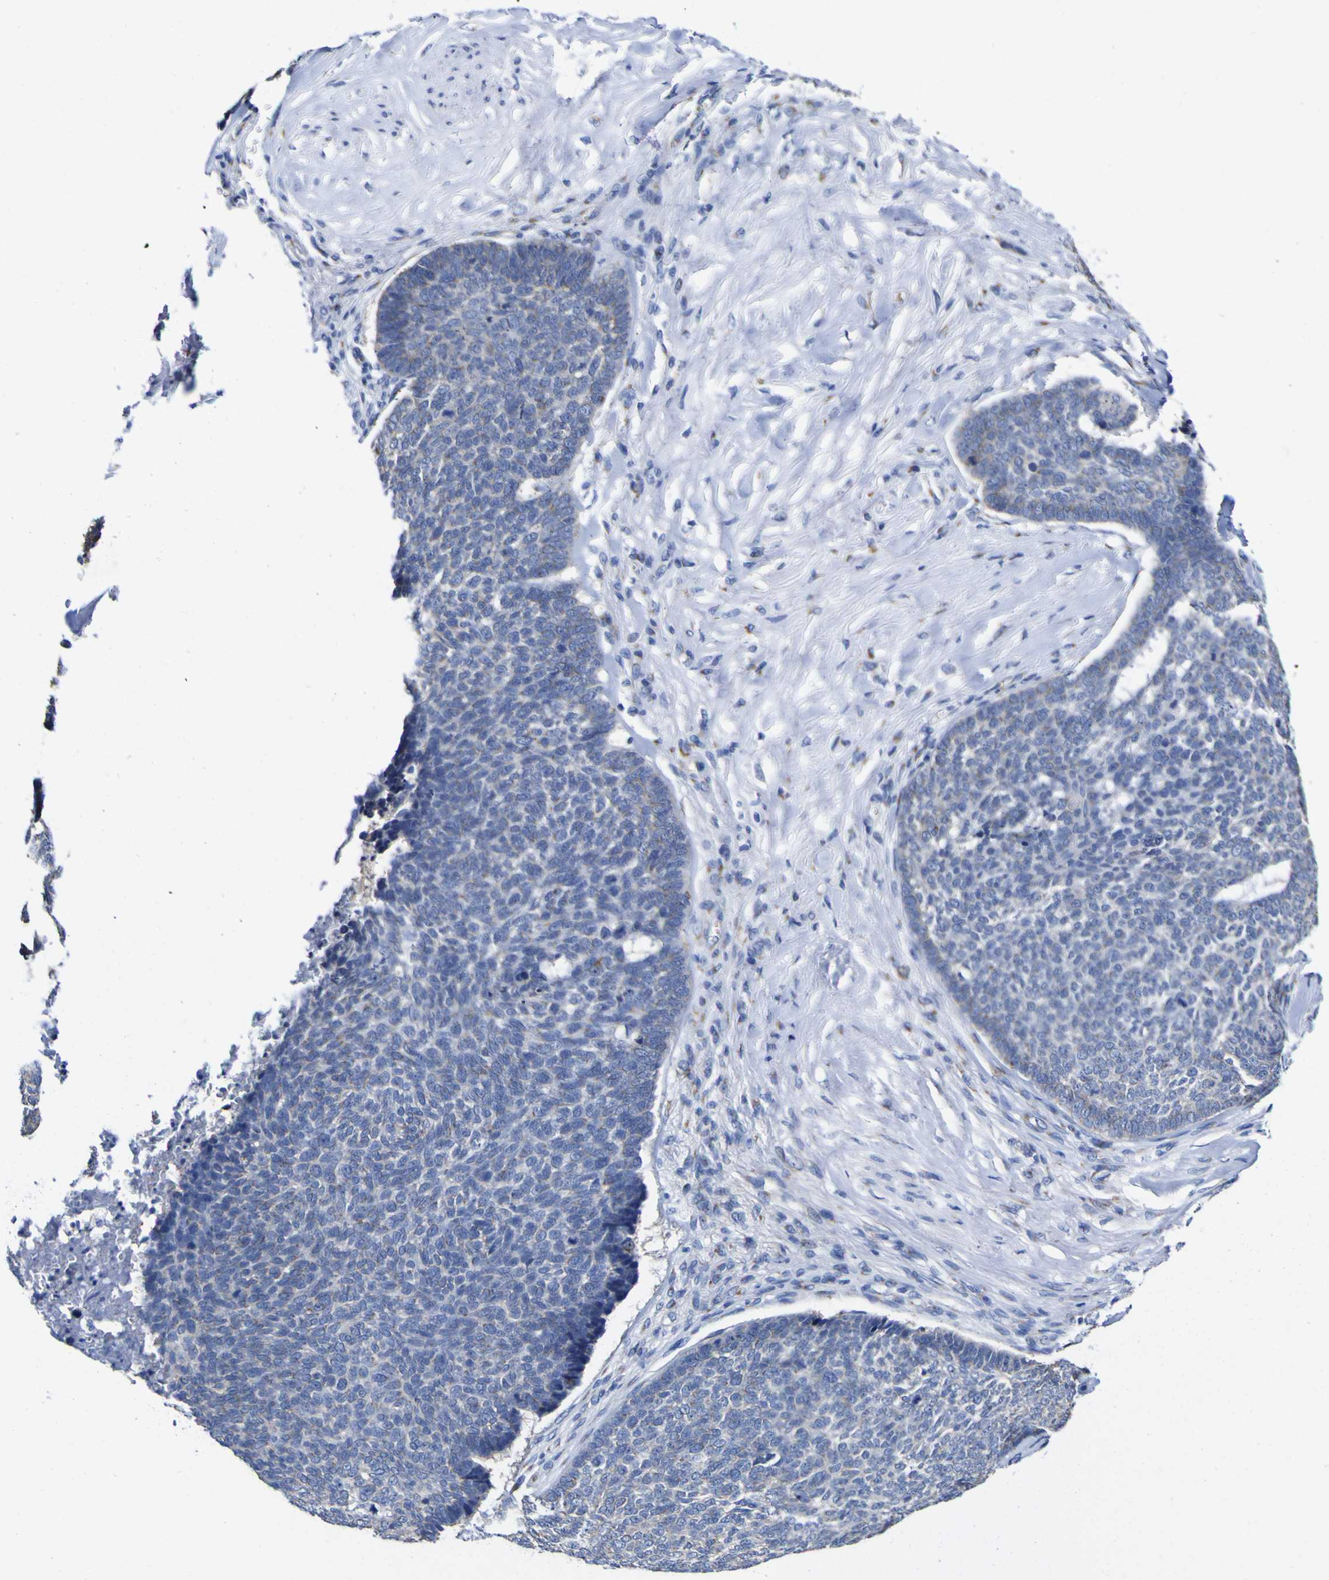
{"staining": {"intensity": "weak", "quantity": "<25%", "location": "cytoplasmic/membranous"}, "tissue": "skin cancer", "cell_type": "Tumor cells", "image_type": "cancer", "snomed": [{"axis": "morphology", "description": "Basal cell carcinoma"}, {"axis": "topography", "description": "Skin"}], "caption": "An immunohistochemistry (IHC) histopathology image of basal cell carcinoma (skin) is shown. There is no staining in tumor cells of basal cell carcinoma (skin).", "gene": "GOLM1", "patient": {"sex": "male", "age": 84}}